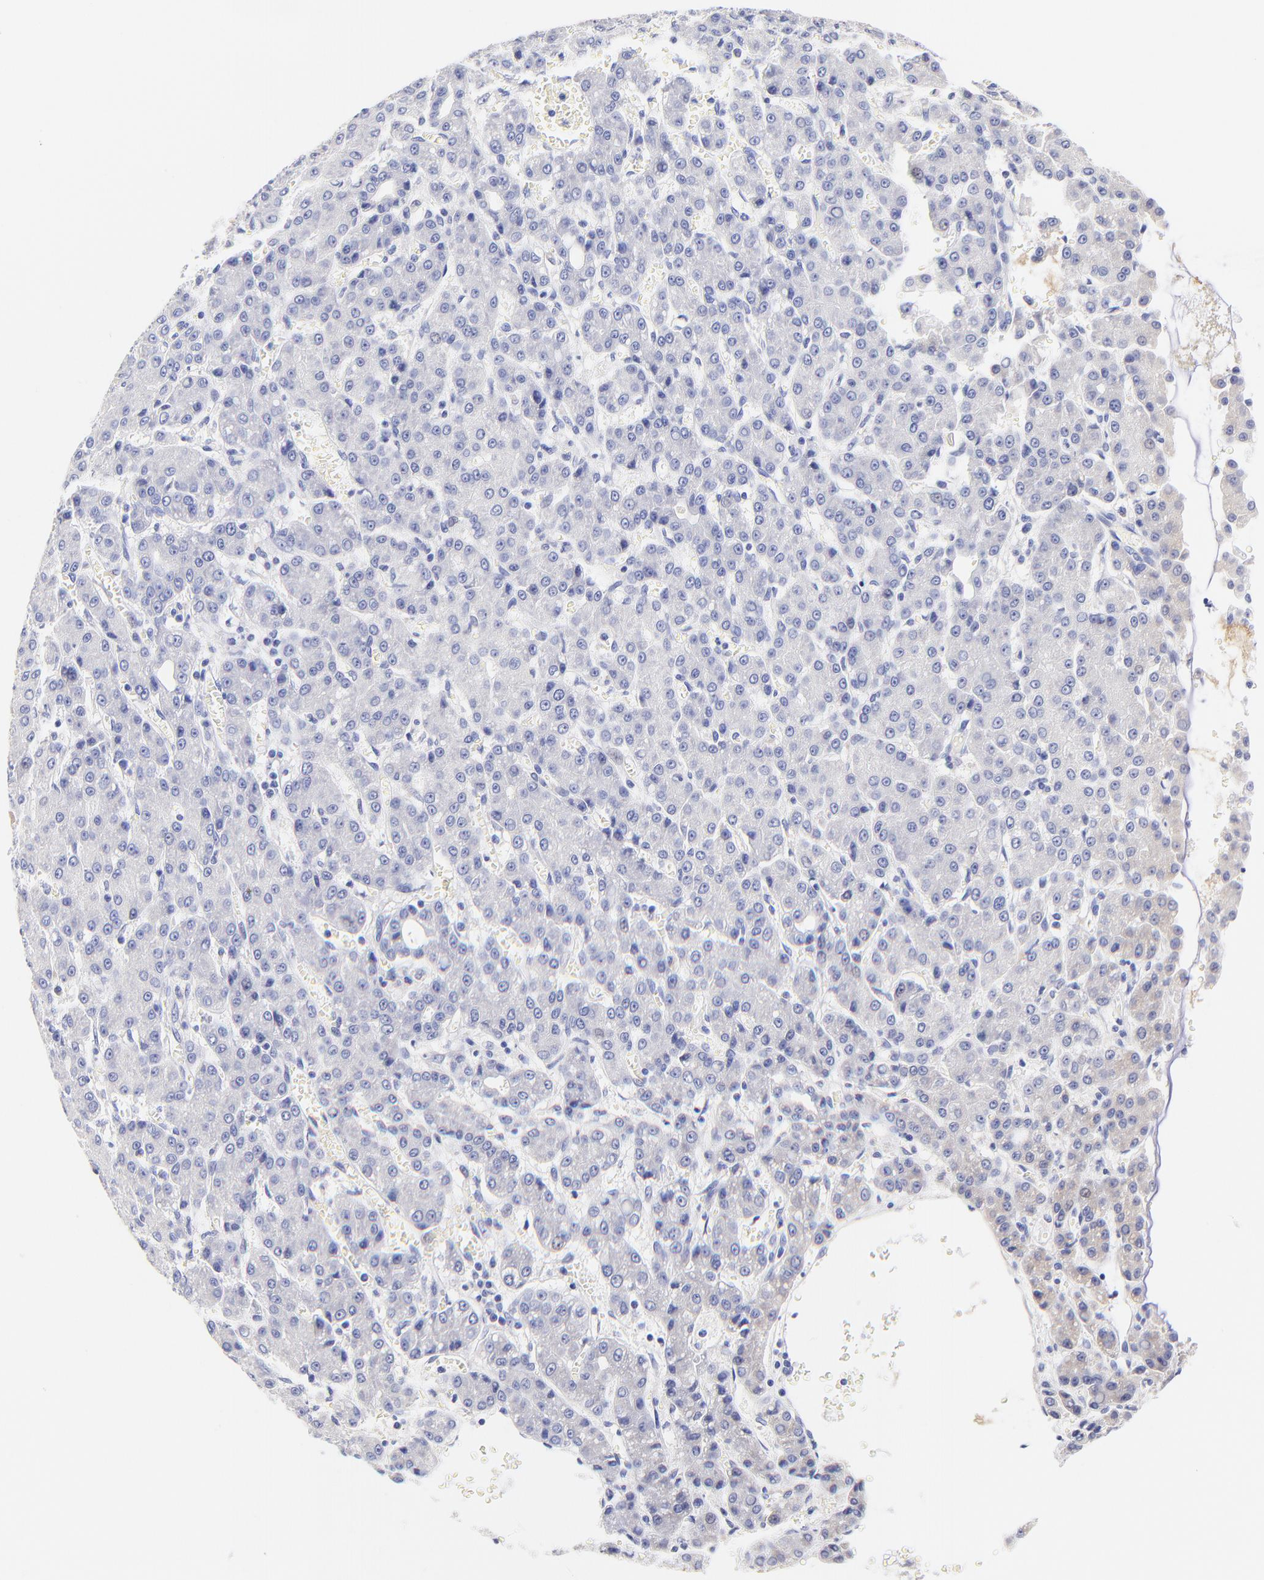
{"staining": {"intensity": "negative", "quantity": "none", "location": "none"}, "tissue": "liver cancer", "cell_type": "Tumor cells", "image_type": "cancer", "snomed": [{"axis": "morphology", "description": "Carcinoma, Hepatocellular, NOS"}, {"axis": "topography", "description": "Liver"}], "caption": "IHC image of neoplastic tissue: hepatocellular carcinoma (liver) stained with DAB displays no significant protein expression in tumor cells. (Brightfield microscopy of DAB immunohistochemistry (IHC) at high magnification).", "gene": "RAB3A", "patient": {"sex": "male", "age": 69}}